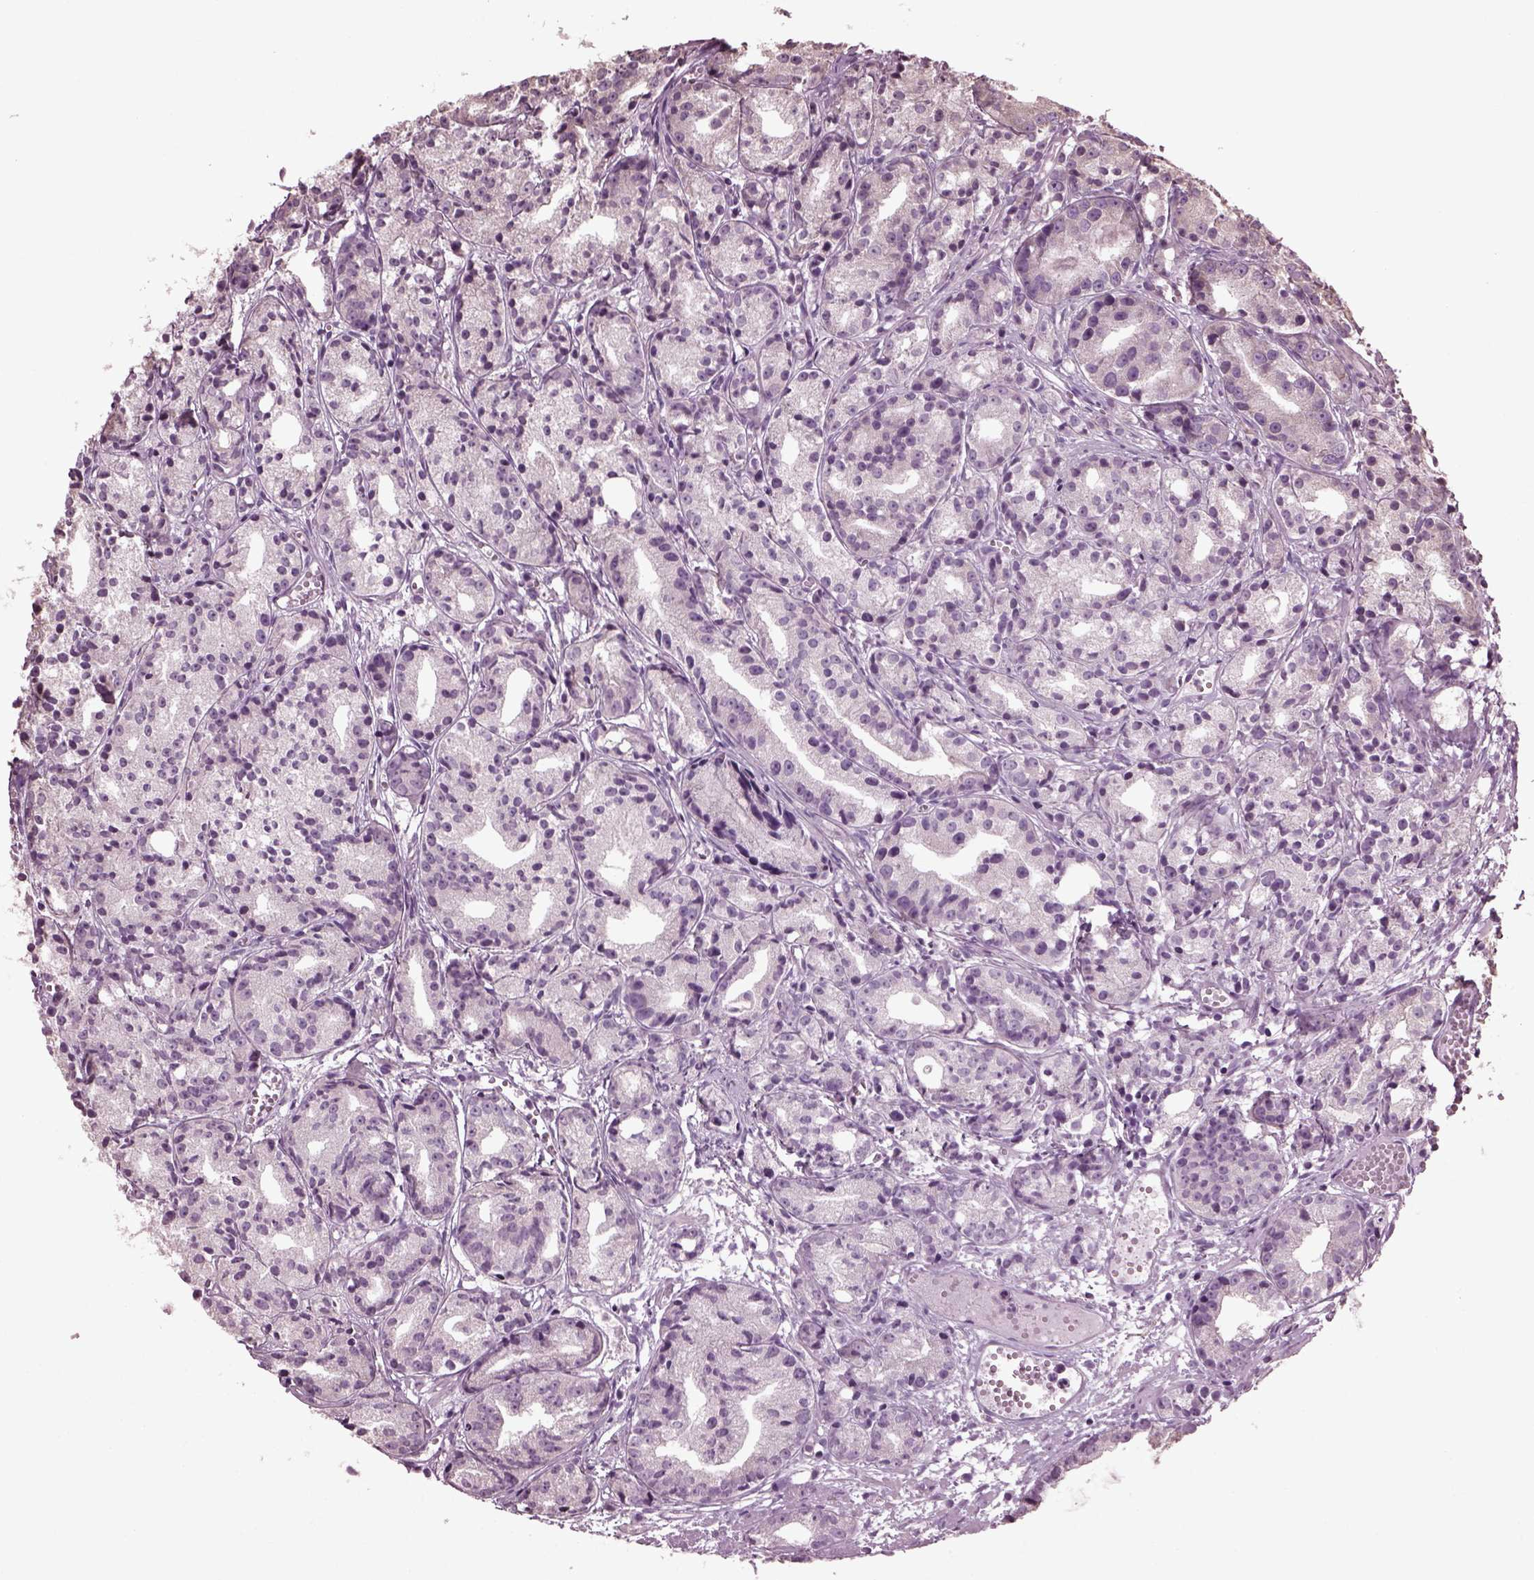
{"staining": {"intensity": "negative", "quantity": "none", "location": "none"}, "tissue": "prostate cancer", "cell_type": "Tumor cells", "image_type": "cancer", "snomed": [{"axis": "morphology", "description": "Adenocarcinoma, Medium grade"}, {"axis": "topography", "description": "Prostate"}], "caption": "Protein analysis of prostate cancer exhibits no significant positivity in tumor cells.", "gene": "CABP5", "patient": {"sex": "male", "age": 74}}